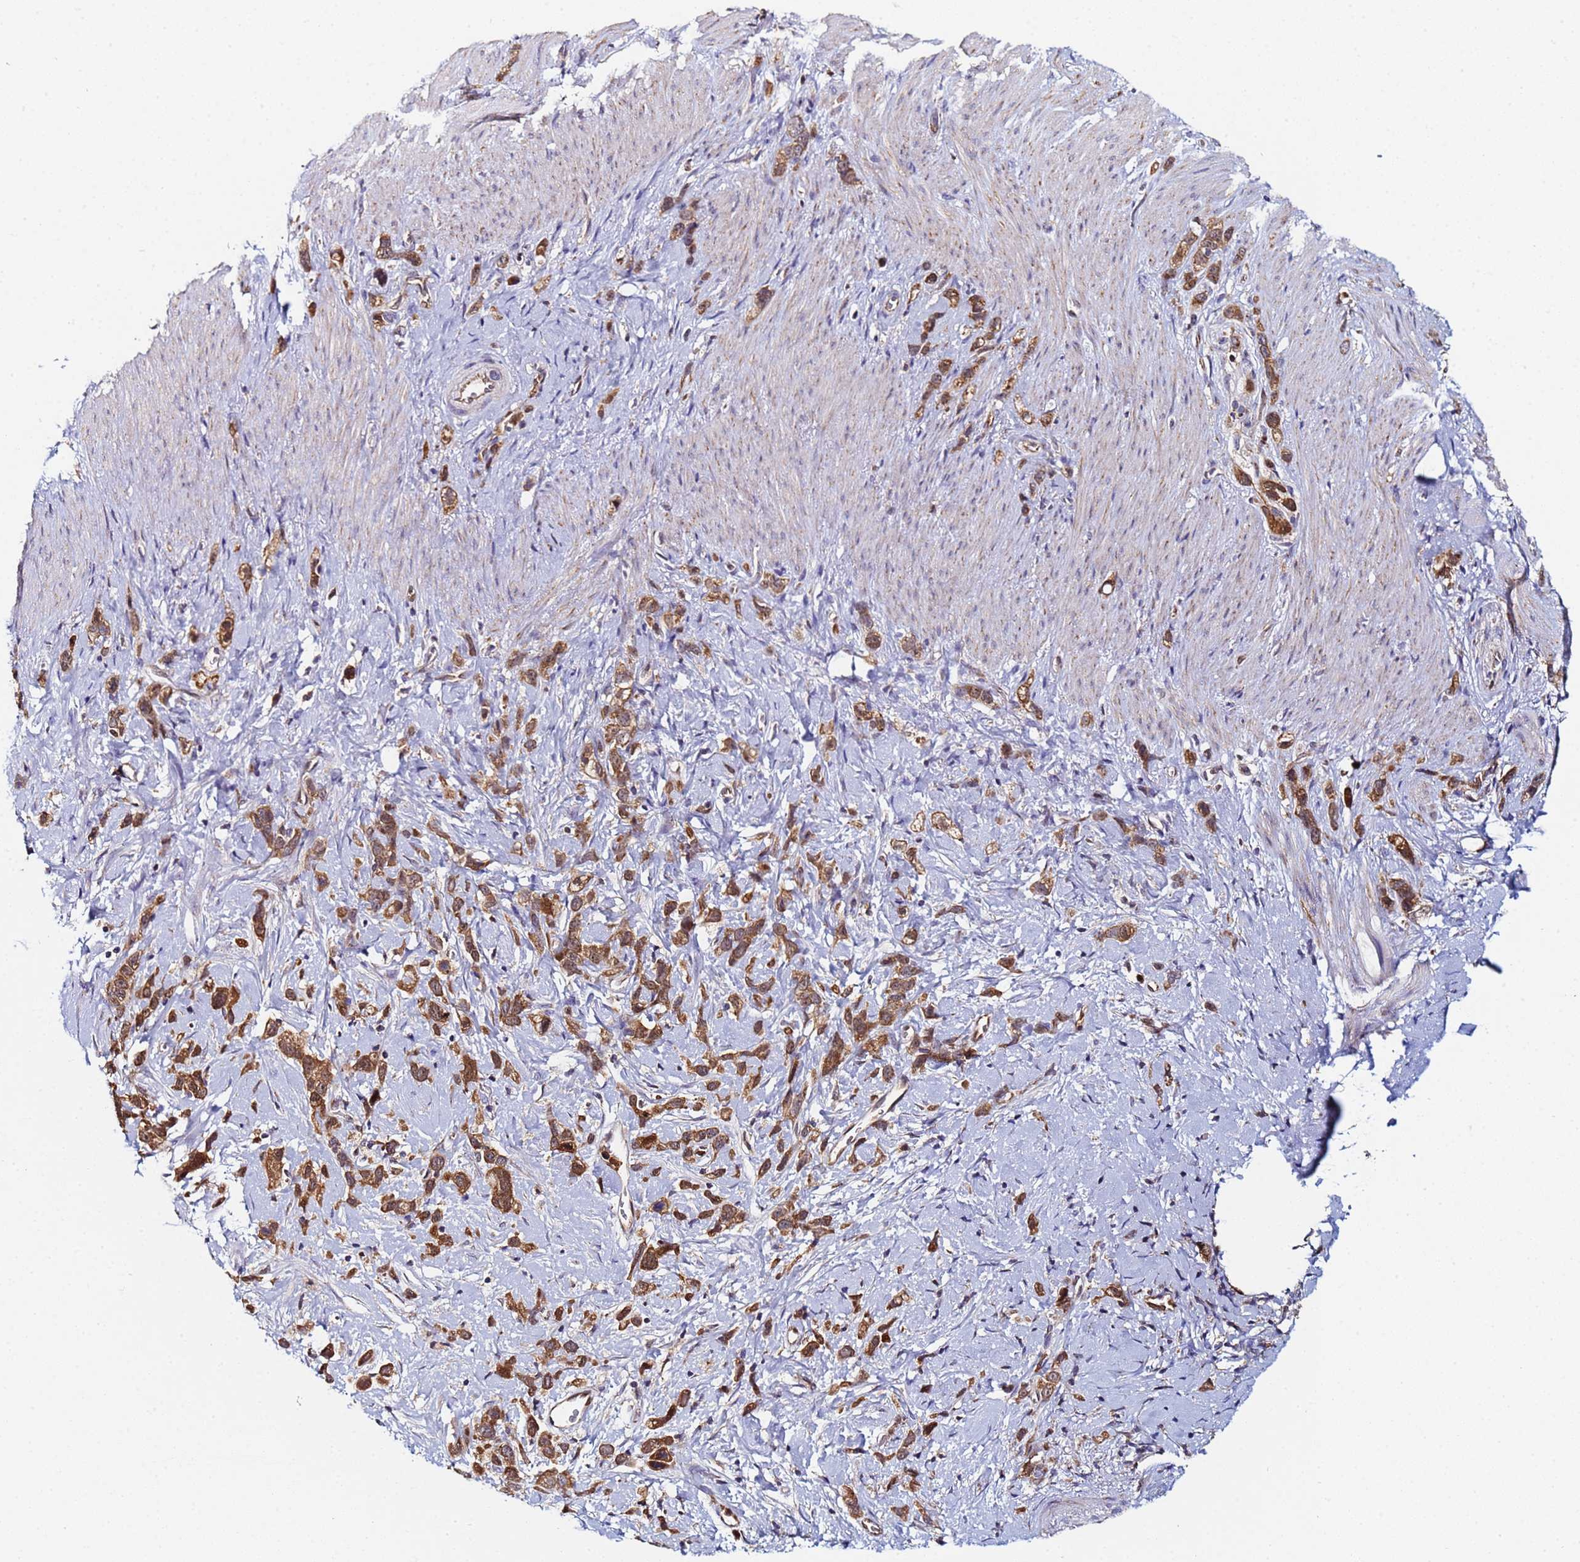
{"staining": {"intensity": "moderate", "quantity": ">75%", "location": "cytoplasmic/membranous"}, "tissue": "stomach cancer", "cell_type": "Tumor cells", "image_type": "cancer", "snomed": [{"axis": "morphology", "description": "Adenocarcinoma, NOS"}, {"axis": "topography", "description": "Stomach"}], "caption": "Stomach cancer stained with DAB (3,3'-diaminobenzidine) immunohistochemistry (IHC) demonstrates medium levels of moderate cytoplasmic/membranous positivity in about >75% of tumor cells.", "gene": "CCDC127", "patient": {"sex": "female", "age": 65}}